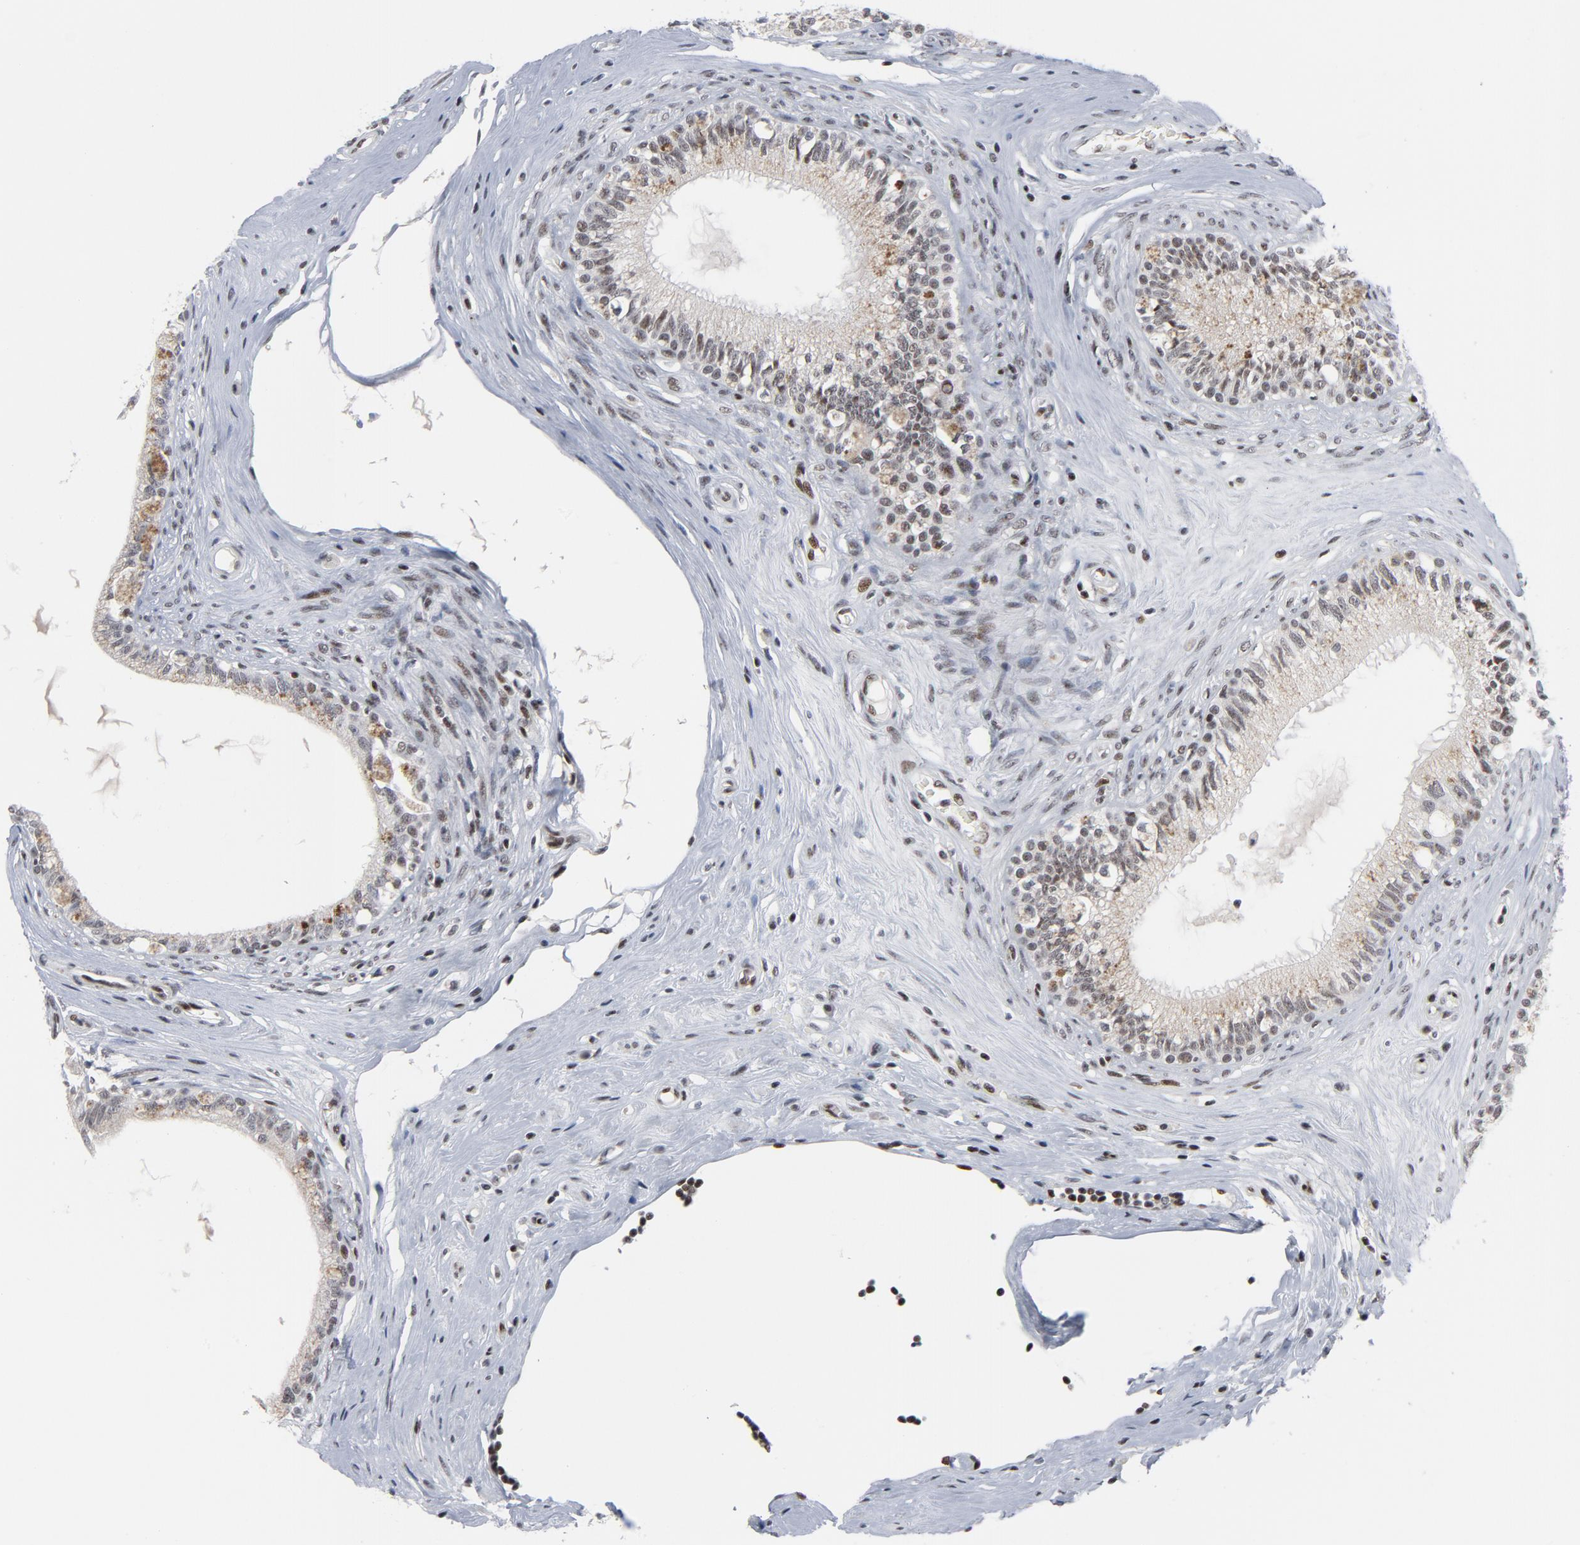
{"staining": {"intensity": "weak", "quantity": "25%-75%", "location": "cytoplasmic/membranous,nuclear"}, "tissue": "epididymis", "cell_type": "Glandular cells", "image_type": "normal", "snomed": [{"axis": "morphology", "description": "Normal tissue, NOS"}, {"axis": "morphology", "description": "Inflammation, NOS"}, {"axis": "topography", "description": "Epididymis"}], "caption": "A high-resolution histopathology image shows immunohistochemistry staining of benign epididymis, which displays weak cytoplasmic/membranous,nuclear positivity in approximately 25%-75% of glandular cells.", "gene": "GABPA", "patient": {"sex": "male", "age": 84}}